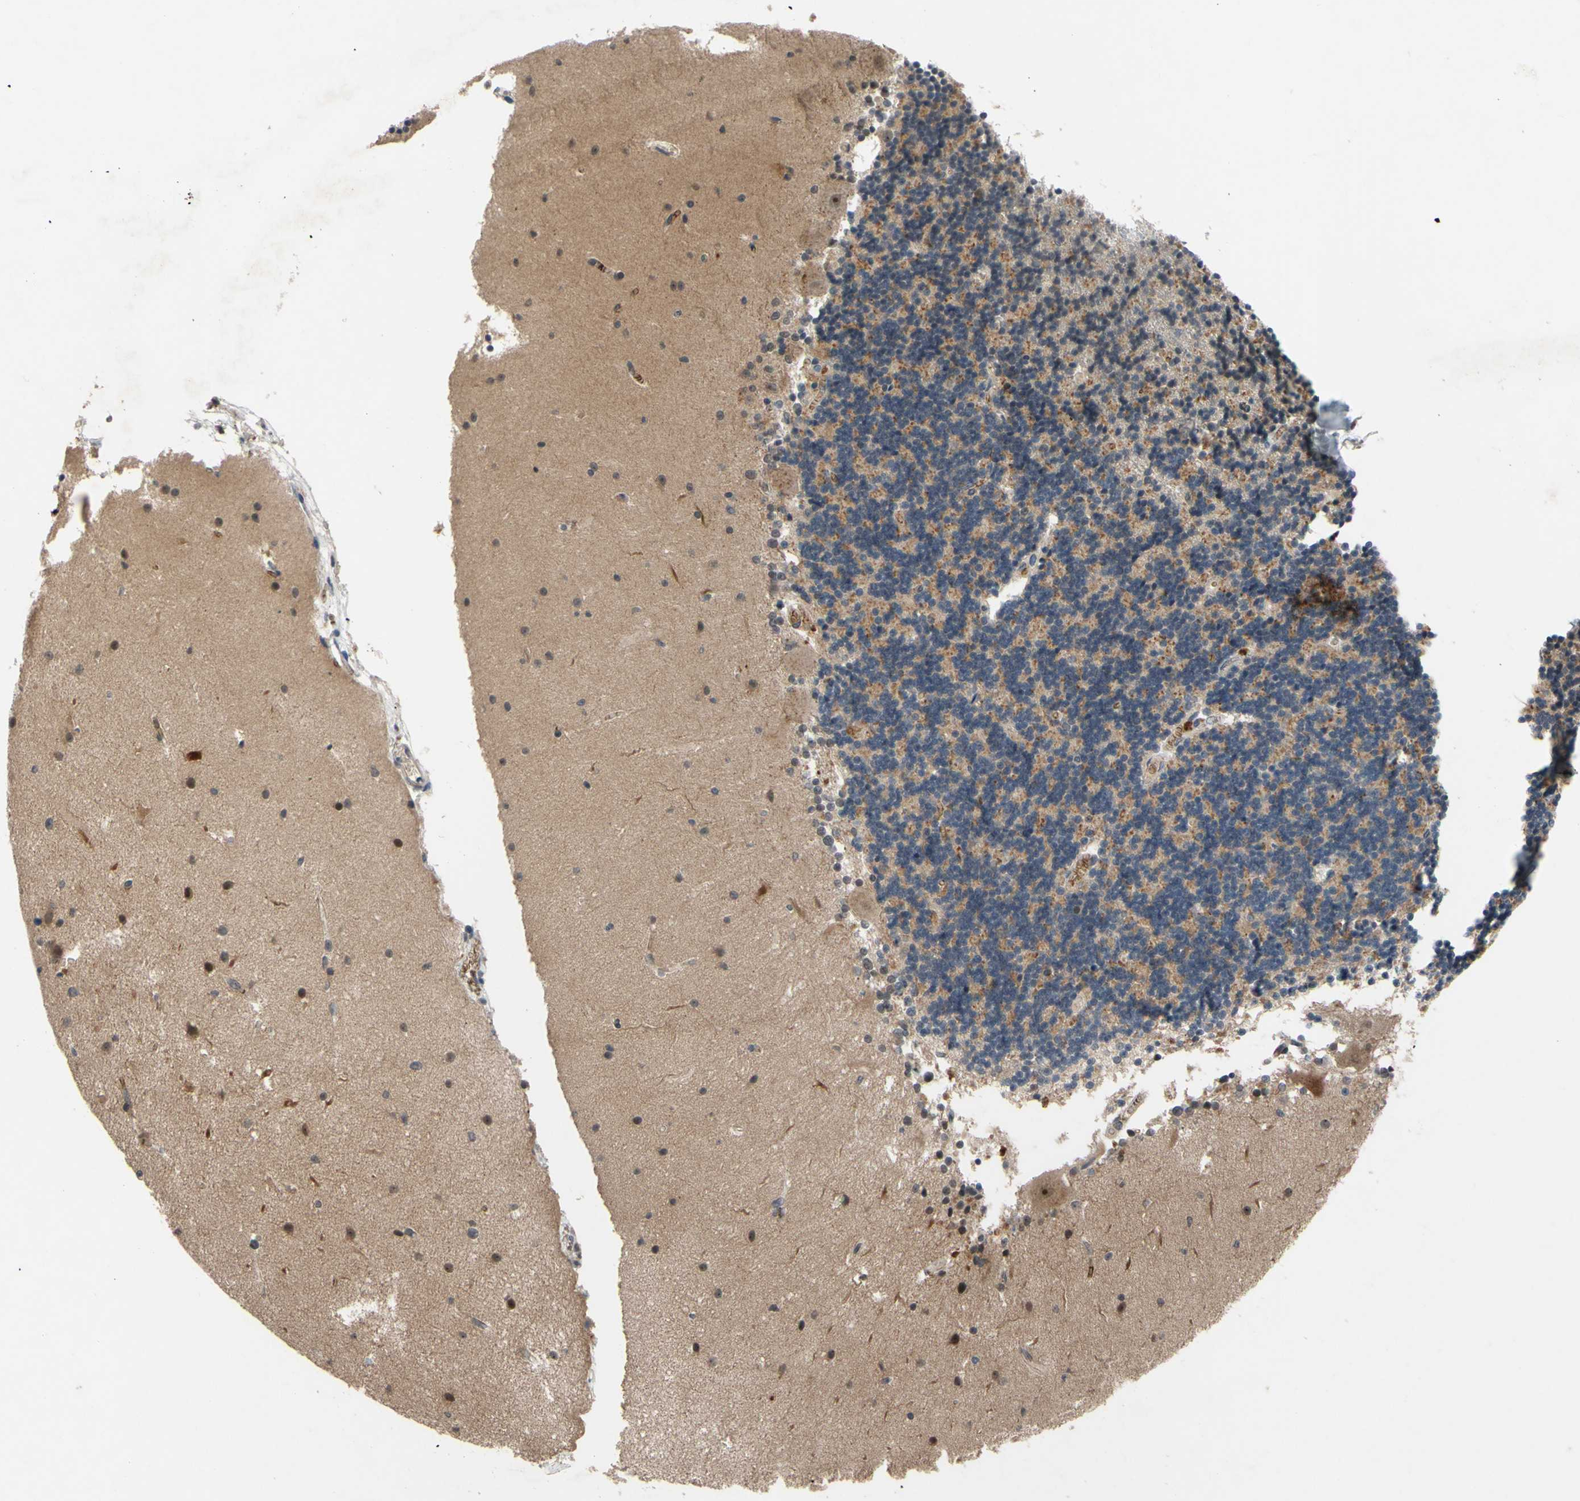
{"staining": {"intensity": "weak", "quantity": "<25%", "location": "cytoplasmic/membranous"}, "tissue": "cerebellum", "cell_type": "Cells in granular layer", "image_type": "normal", "snomed": [{"axis": "morphology", "description": "Normal tissue, NOS"}, {"axis": "topography", "description": "Cerebellum"}], "caption": "Immunohistochemistry of unremarkable human cerebellum reveals no staining in cells in granular layer.", "gene": "ALK", "patient": {"sex": "female", "age": 54}}